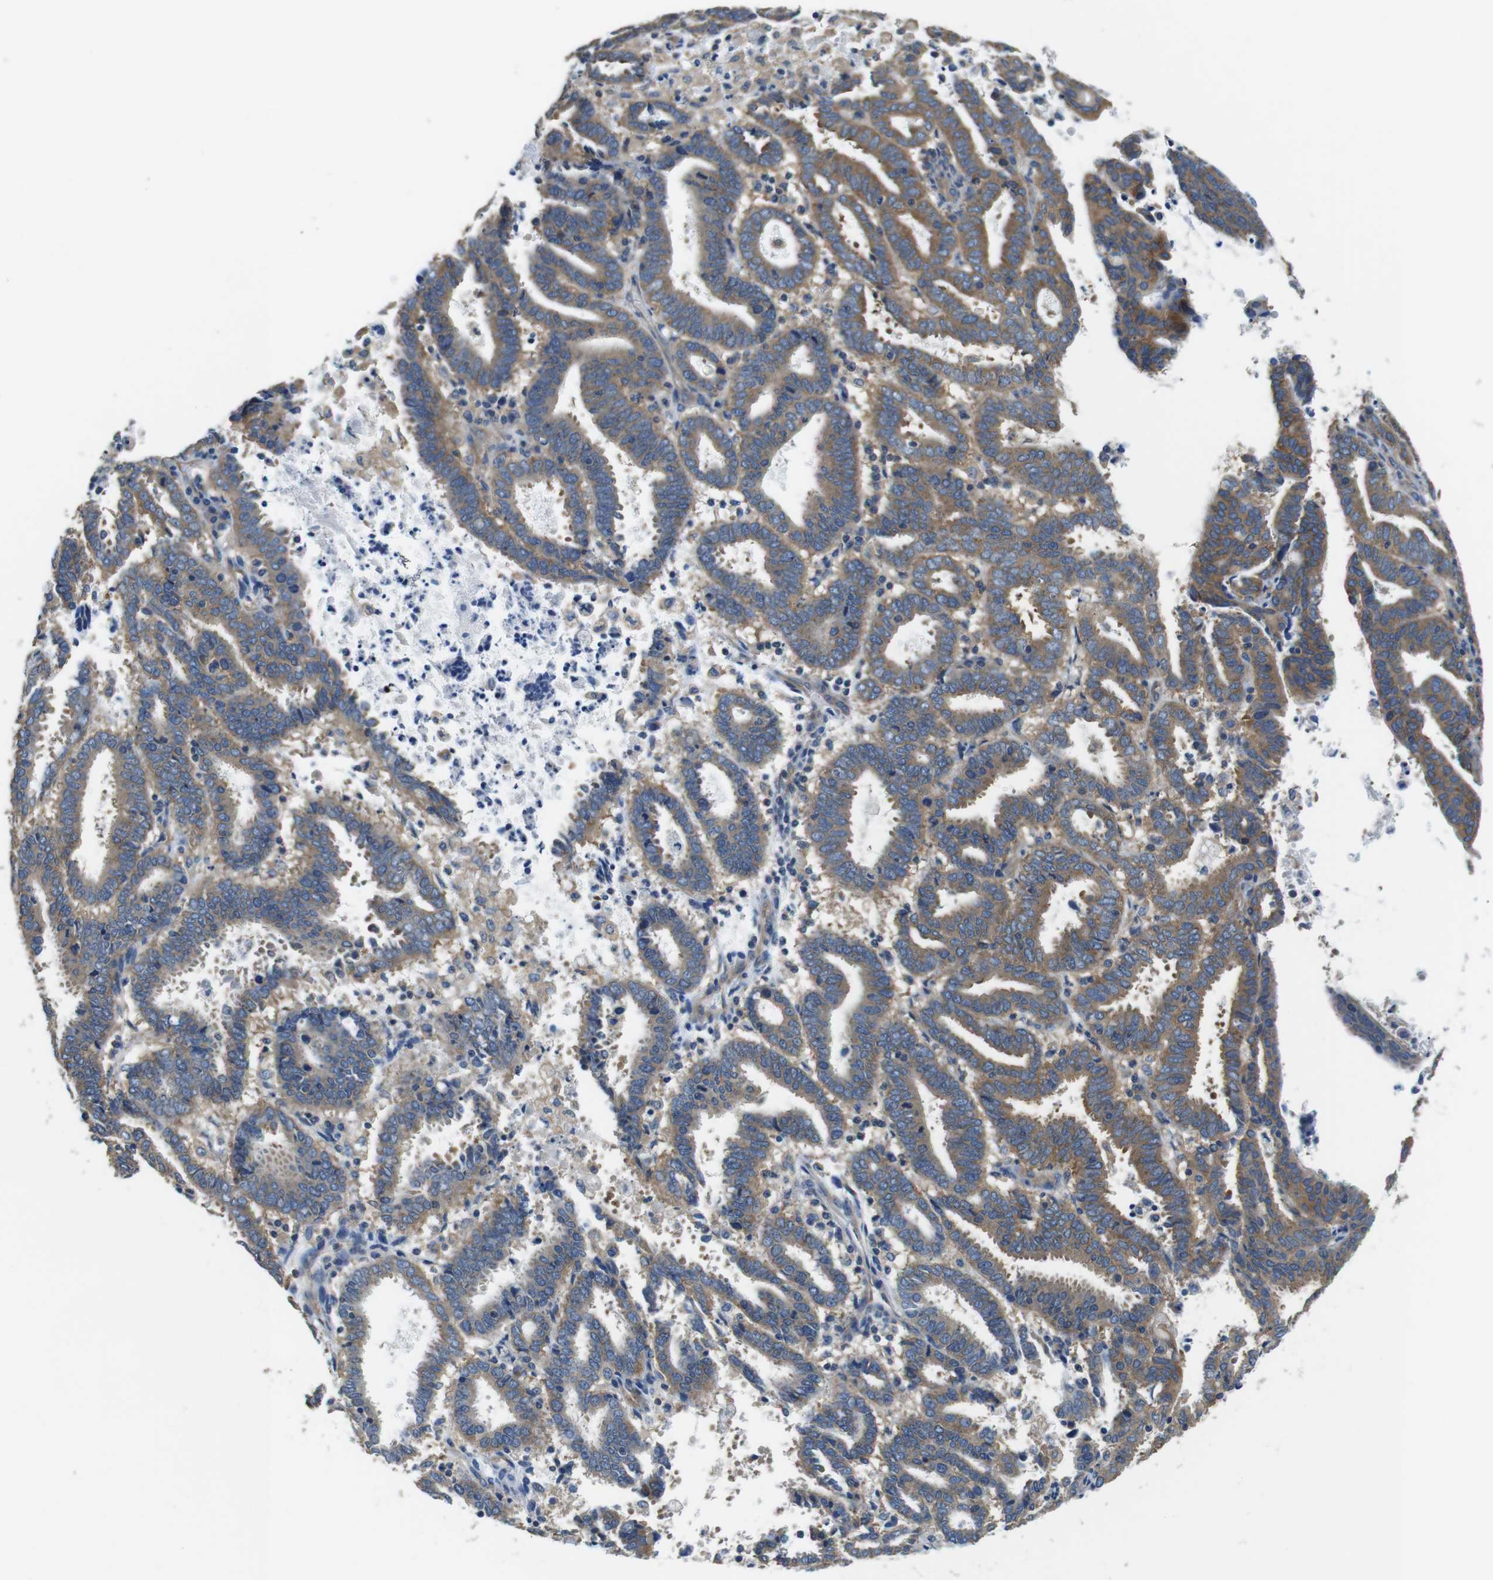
{"staining": {"intensity": "moderate", "quantity": ">75%", "location": "cytoplasmic/membranous"}, "tissue": "endometrial cancer", "cell_type": "Tumor cells", "image_type": "cancer", "snomed": [{"axis": "morphology", "description": "Adenocarcinoma, NOS"}, {"axis": "topography", "description": "Uterus"}], "caption": "The photomicrograph displays staining of endometrial cancer (adenocarcinoma), revealing moderate cytoplasmic/membranous protein positivity (brown color) within tumor cells.", "gene": "DENND4C", "patient": {"sex": "female", "age": 83}}